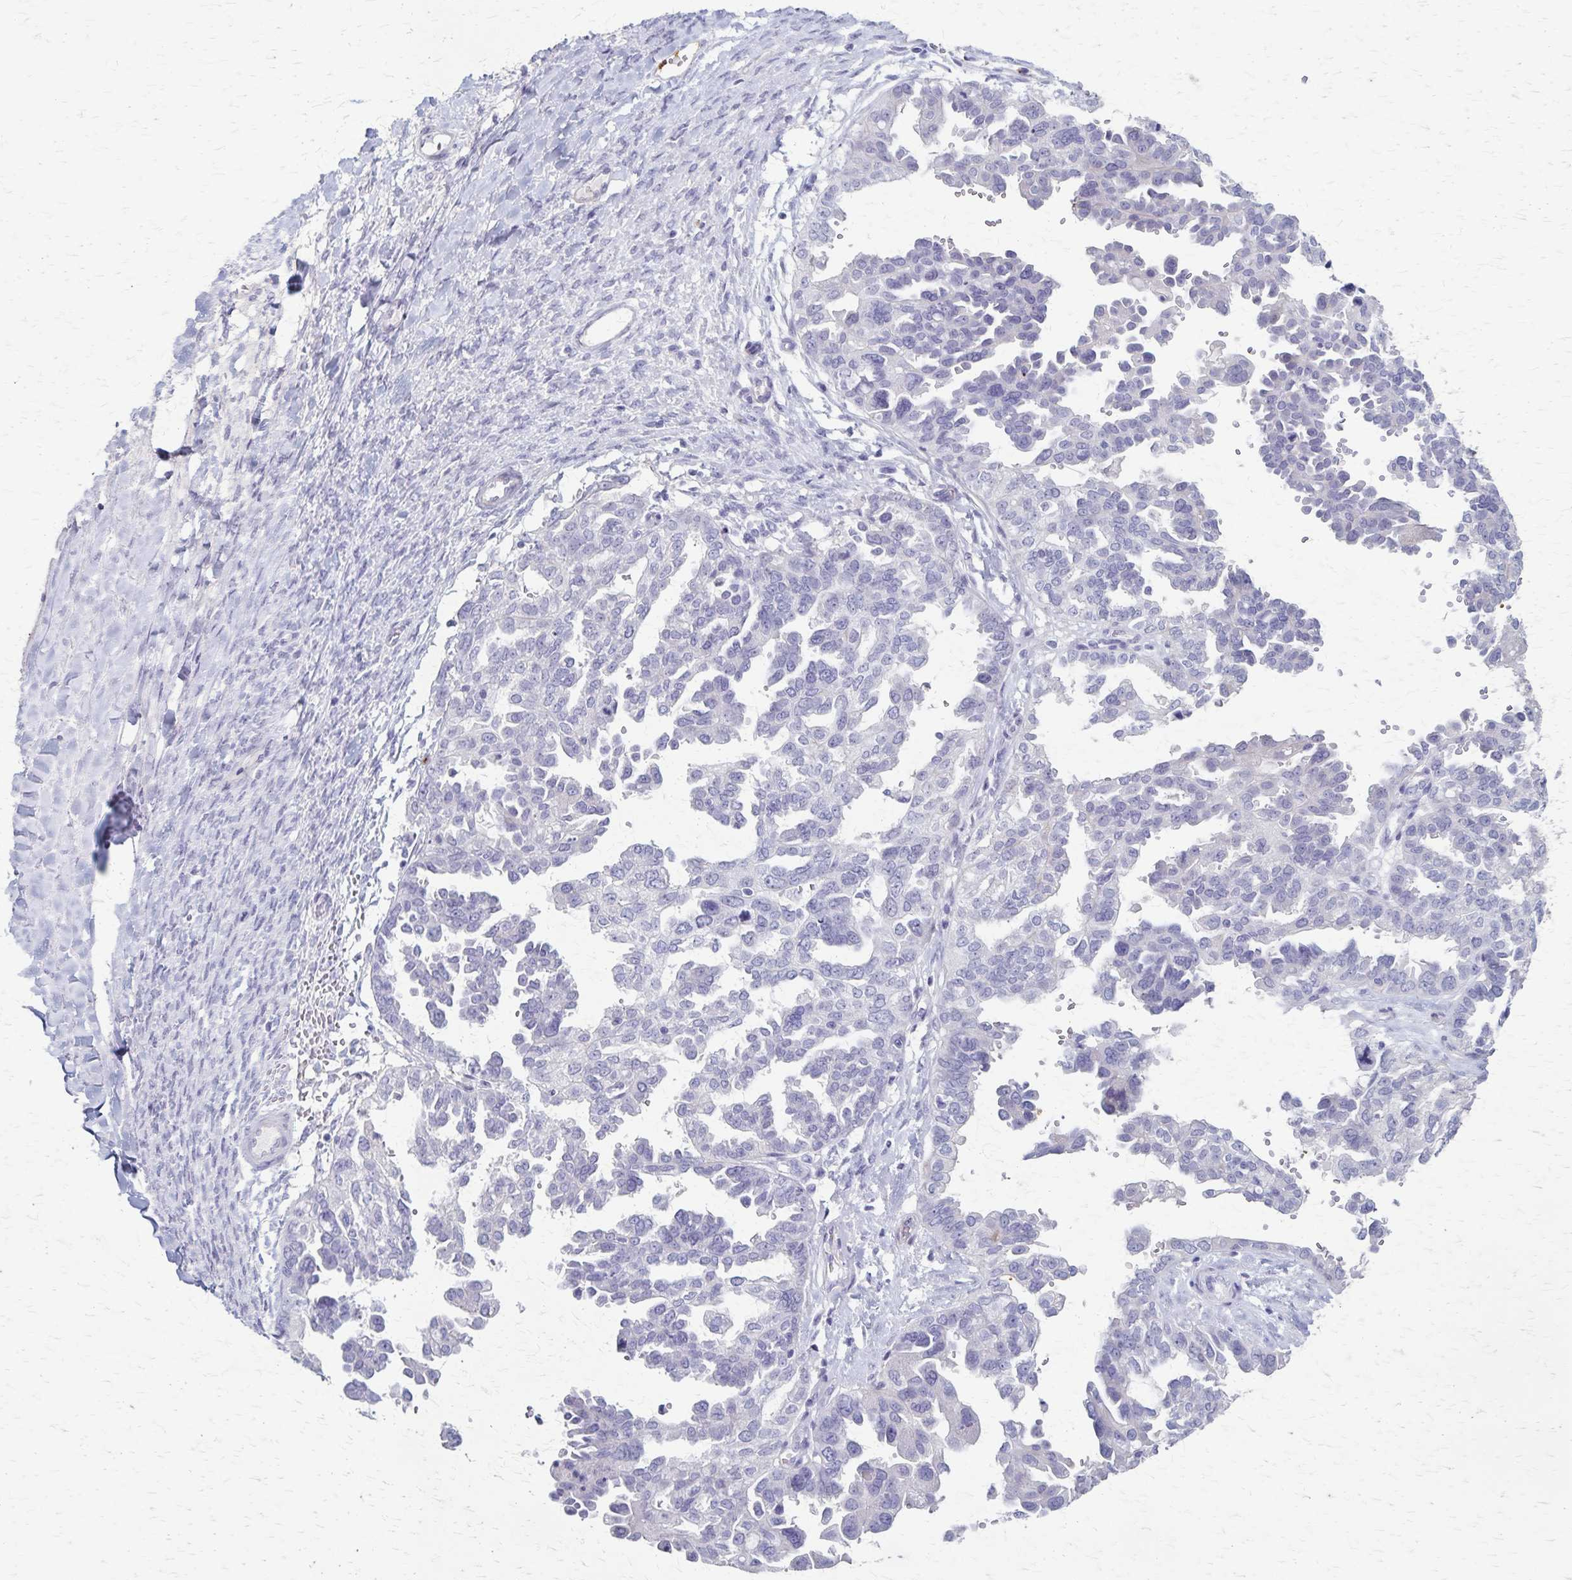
{"staining": {"intensity": "negative", "quantity": "none", "location": "none"}, "tissue": "ovarian cancer", "cell_type": "Tumor cells", "image_type": "cancer", "snomed": [{"axis": "morphology", "description": "Cystadenocarcinoma, serous, NOS"}, {"axis": "topography", "description": "Ovary"}], "caption": "A micrograph of ovarian cancer stained for a protein shows no brown staining in tumor cells.", "gene": "RASL10B", "patient": {"sex": "female", "age": 53}}